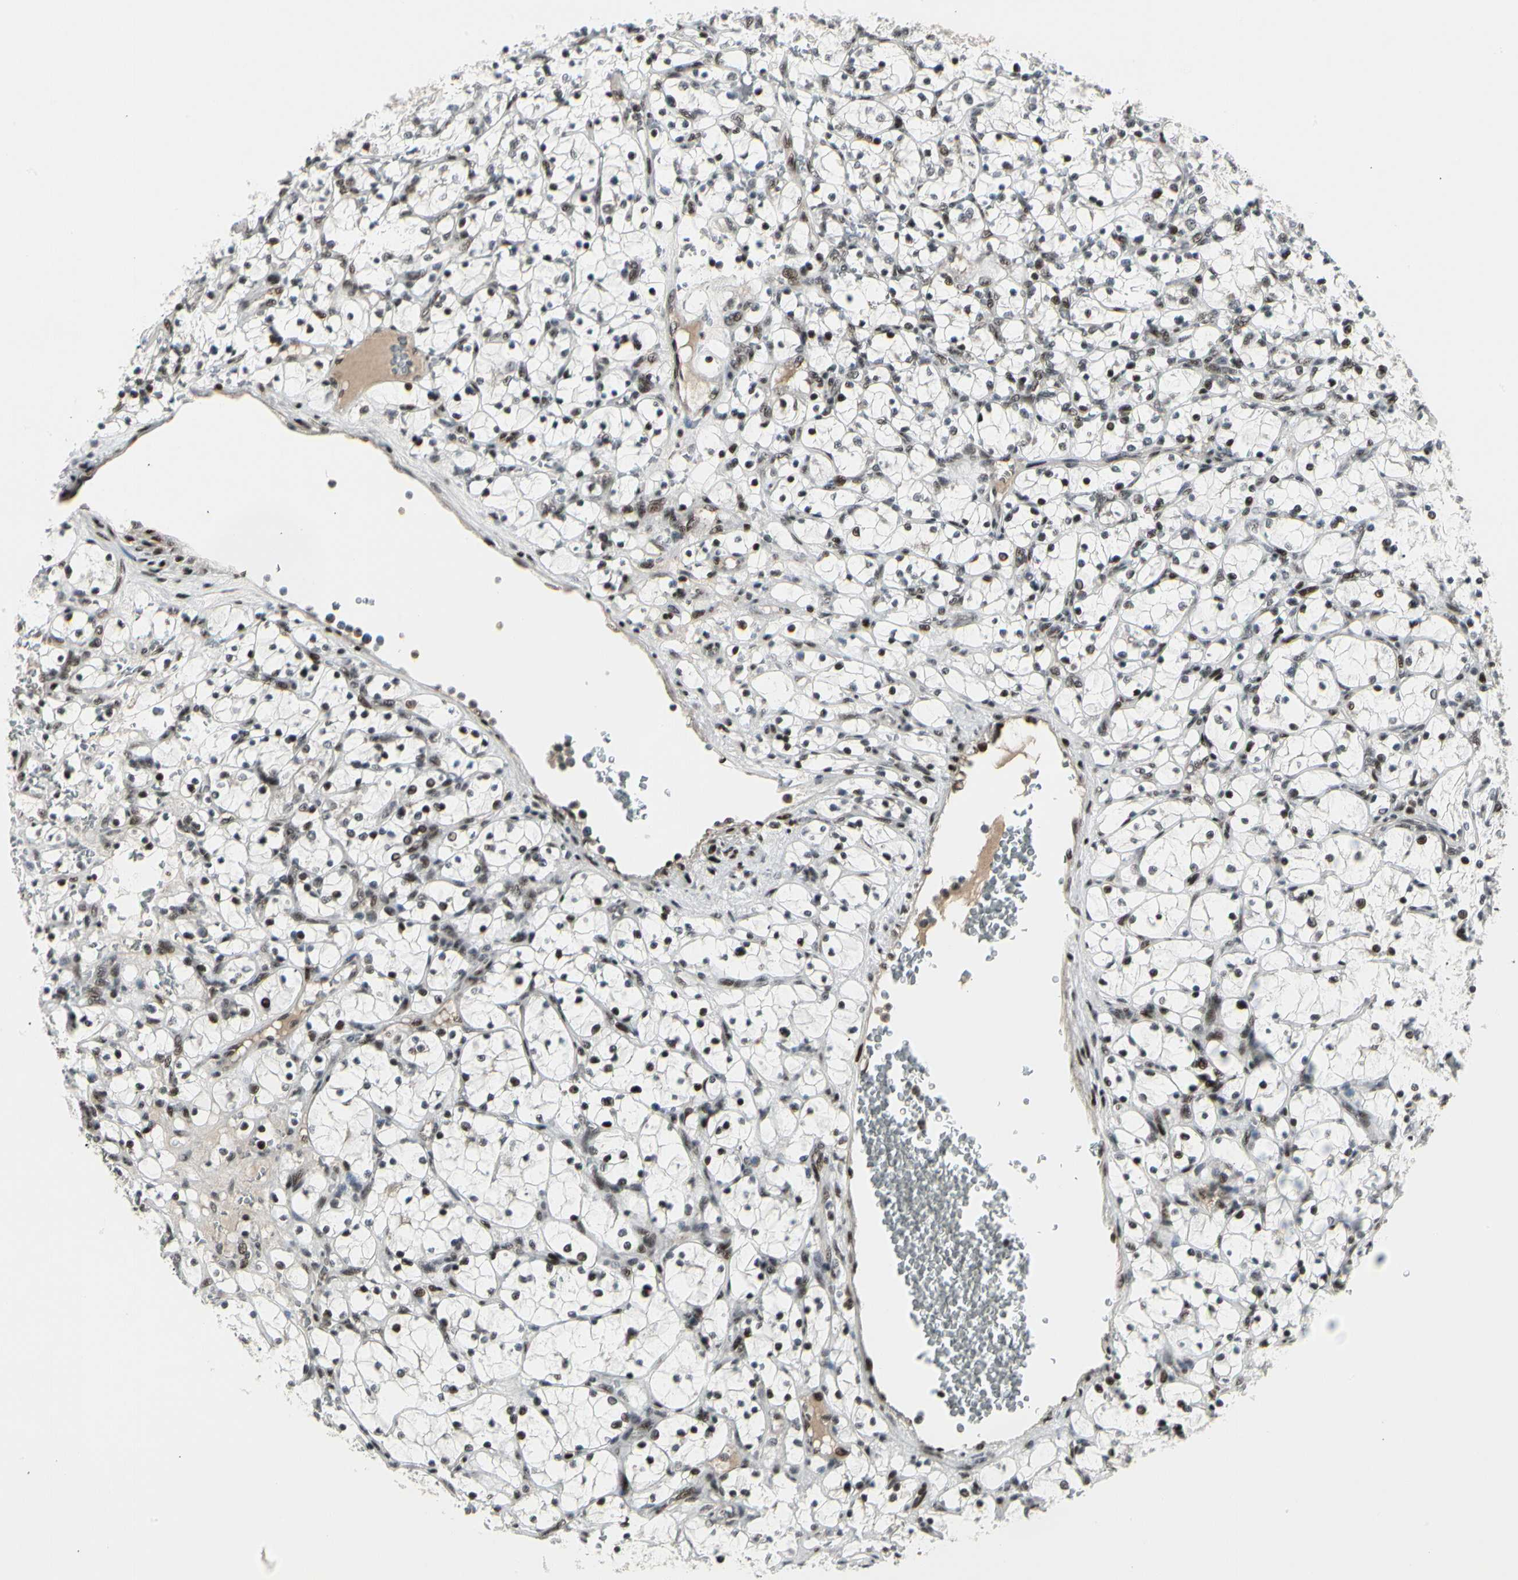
{"staining": {"intensity": "strong", "quantity": ">75%", "location": "nuclear"}, "tissue": "renal cancer", "cell_type": "Tumor cells", "image_type": "cancer", "snomed": [{"axis": "morphology", "description": "Adenocarcinoma, NOS"}, {"axis": "topography", "description": "Kidney"}], "caption": "An image of renal adenocarcinoma stained for a protein demonstrates strong nuclear brown staining in tumor cells.", "gene": "FOXJ2", "patient": {"sex": "female", "age": 69}}